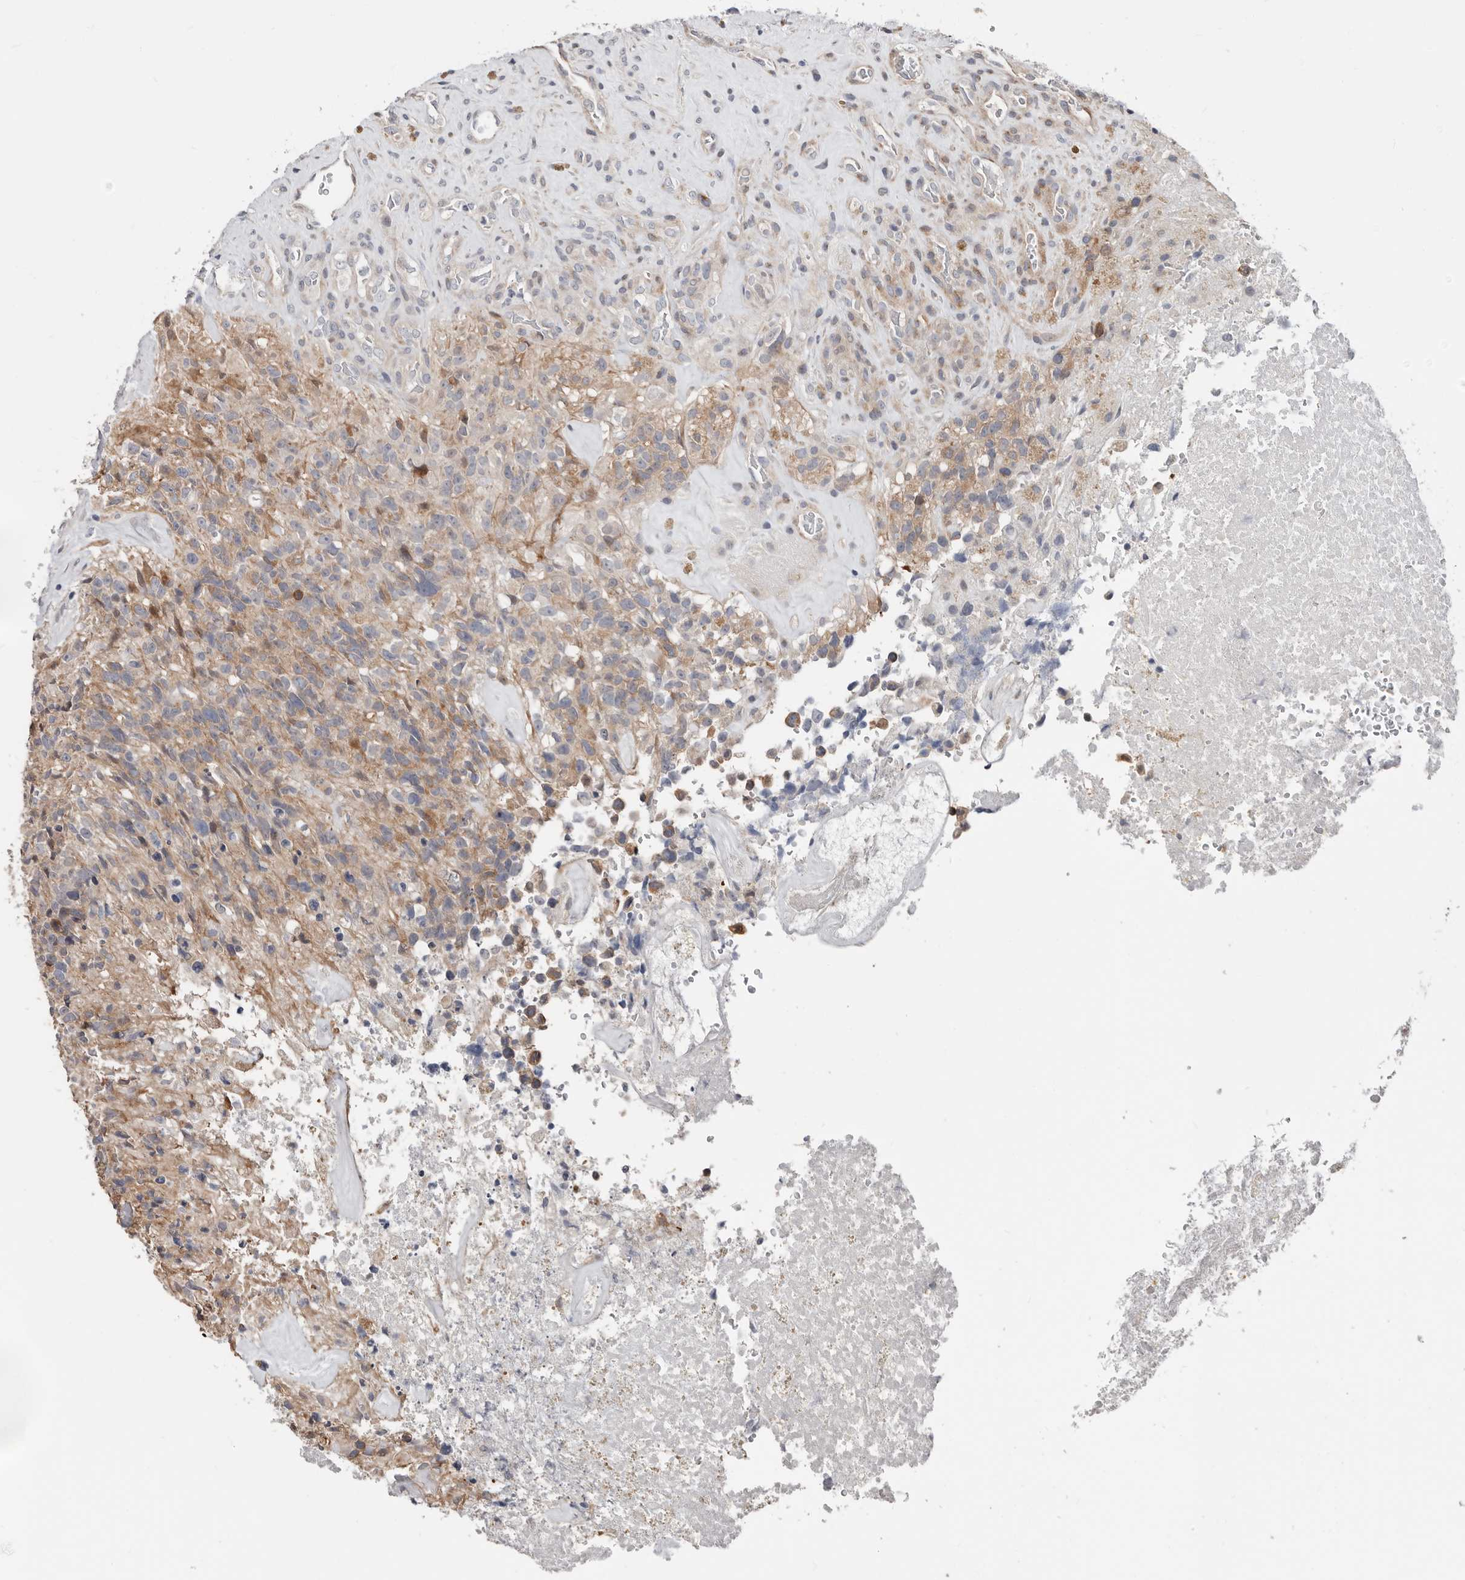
{"staining": {"intensity": "weak", "quantity": "25%-75%", "location": "cytoplasmic/membranous"}, "tissue": "glioma", "cell_type": "Tumor cells", "image_type": "cancer", "snomed": [{"axis": "morphology", "description": "Glioma, malignant, High grade"}, {"axis": "topography", "description": "Brain"}], "caption": "Protein analysis of malignant glioma (high-grade) tissue displays weak cytoplasmic/membranous positivity in about 25%-75% of tumor cells.", "gene": "ASRGL1", "patient": {"sex": "male", "age": 69}}